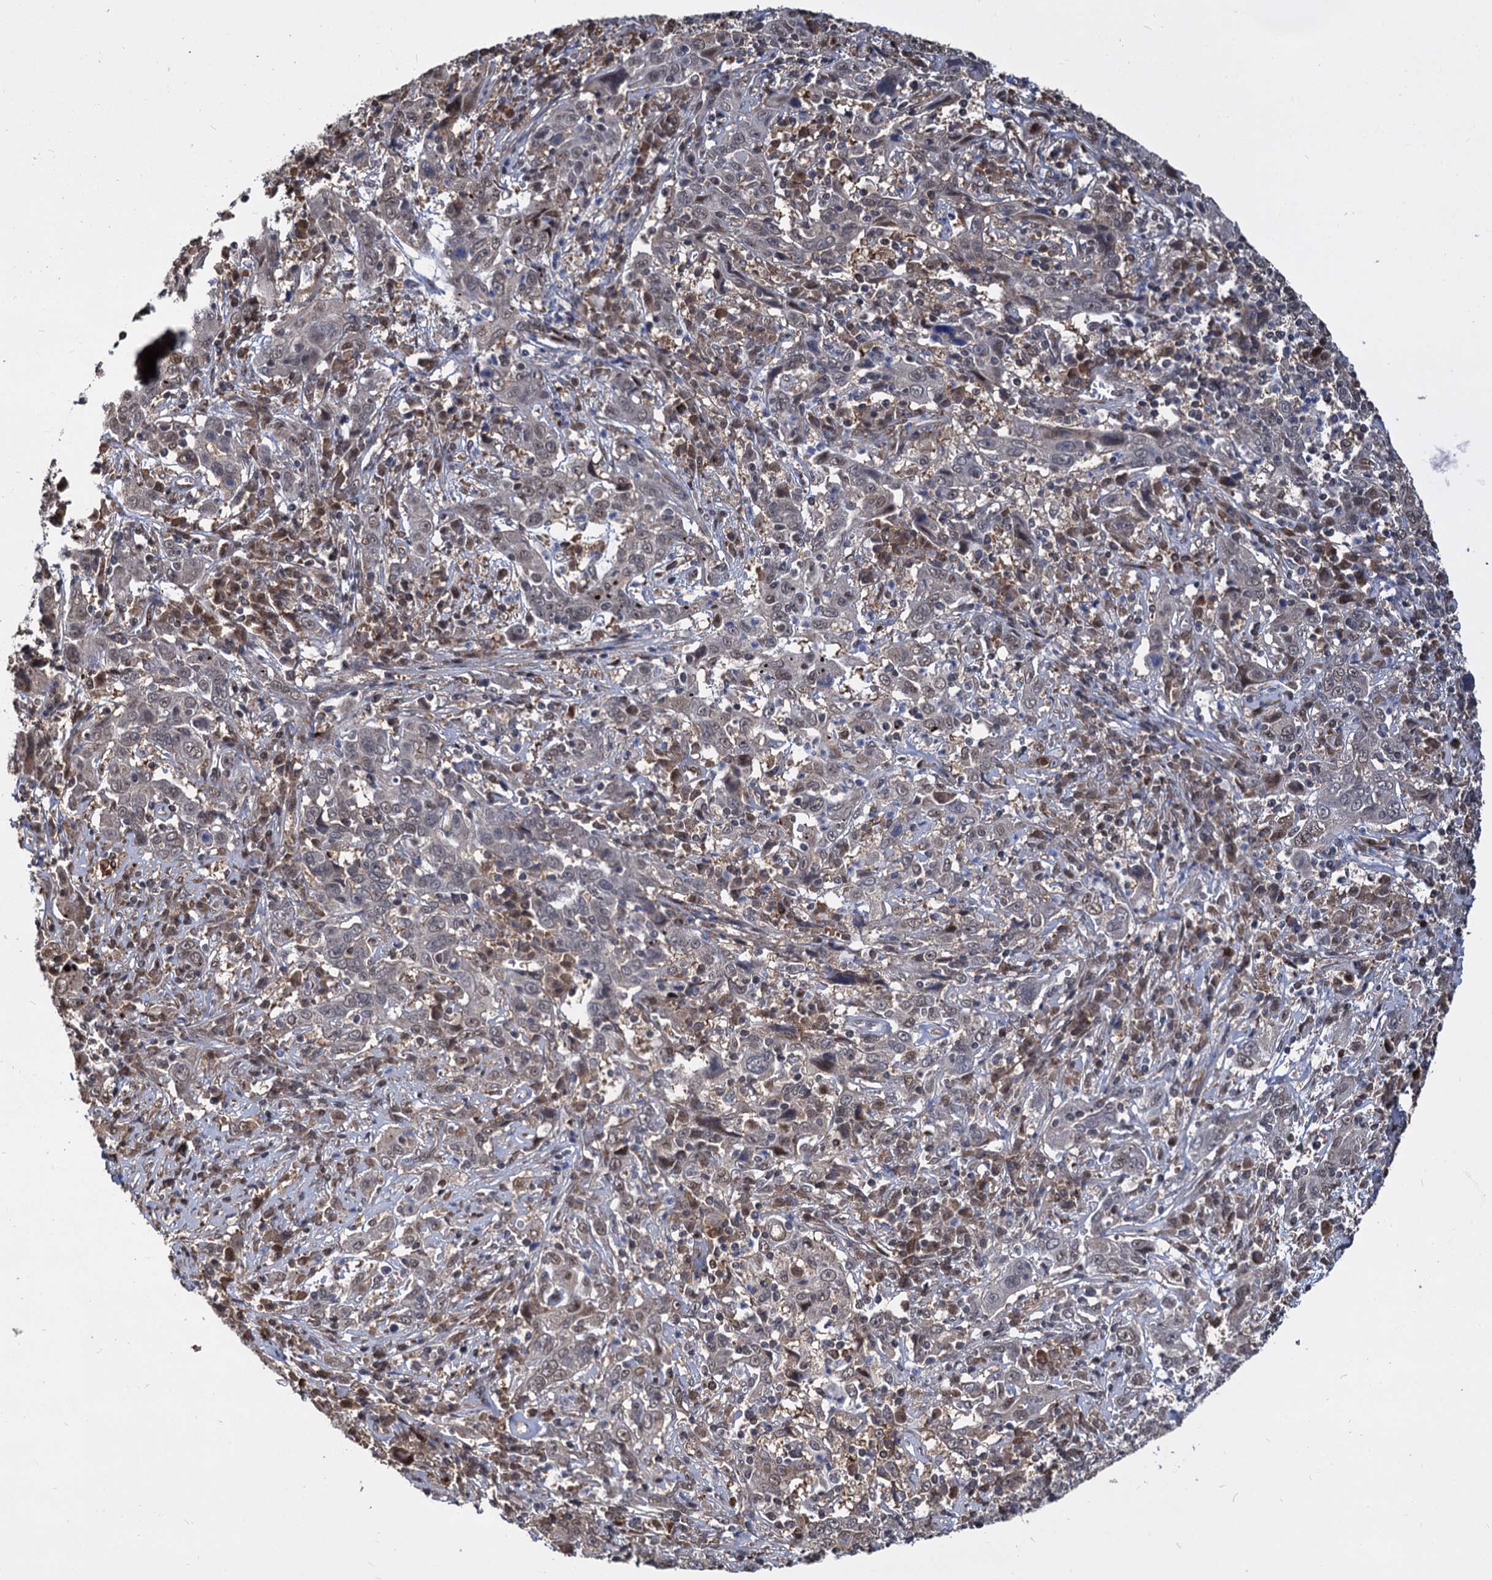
{"staining": {"intensity": "weak", "quantity": ">75%", "location": "nuclear"}, "tissue": "cervical cancer", "cell_type": "Tumor cells", "image_type": "cancer", "snomed": [{"axis": "morphology", "description": "Squamous cell carcinoma, NOS"}, {"axis": "topography", "description": "Cervix"}], "caption": "Cervical cancer stained with immunohistochemistry demonstrates weak nuclear expression in approximately >75% of tumor cells.", "gene": "PSMD4", "patient": {"sex": "female", "age": 46}}